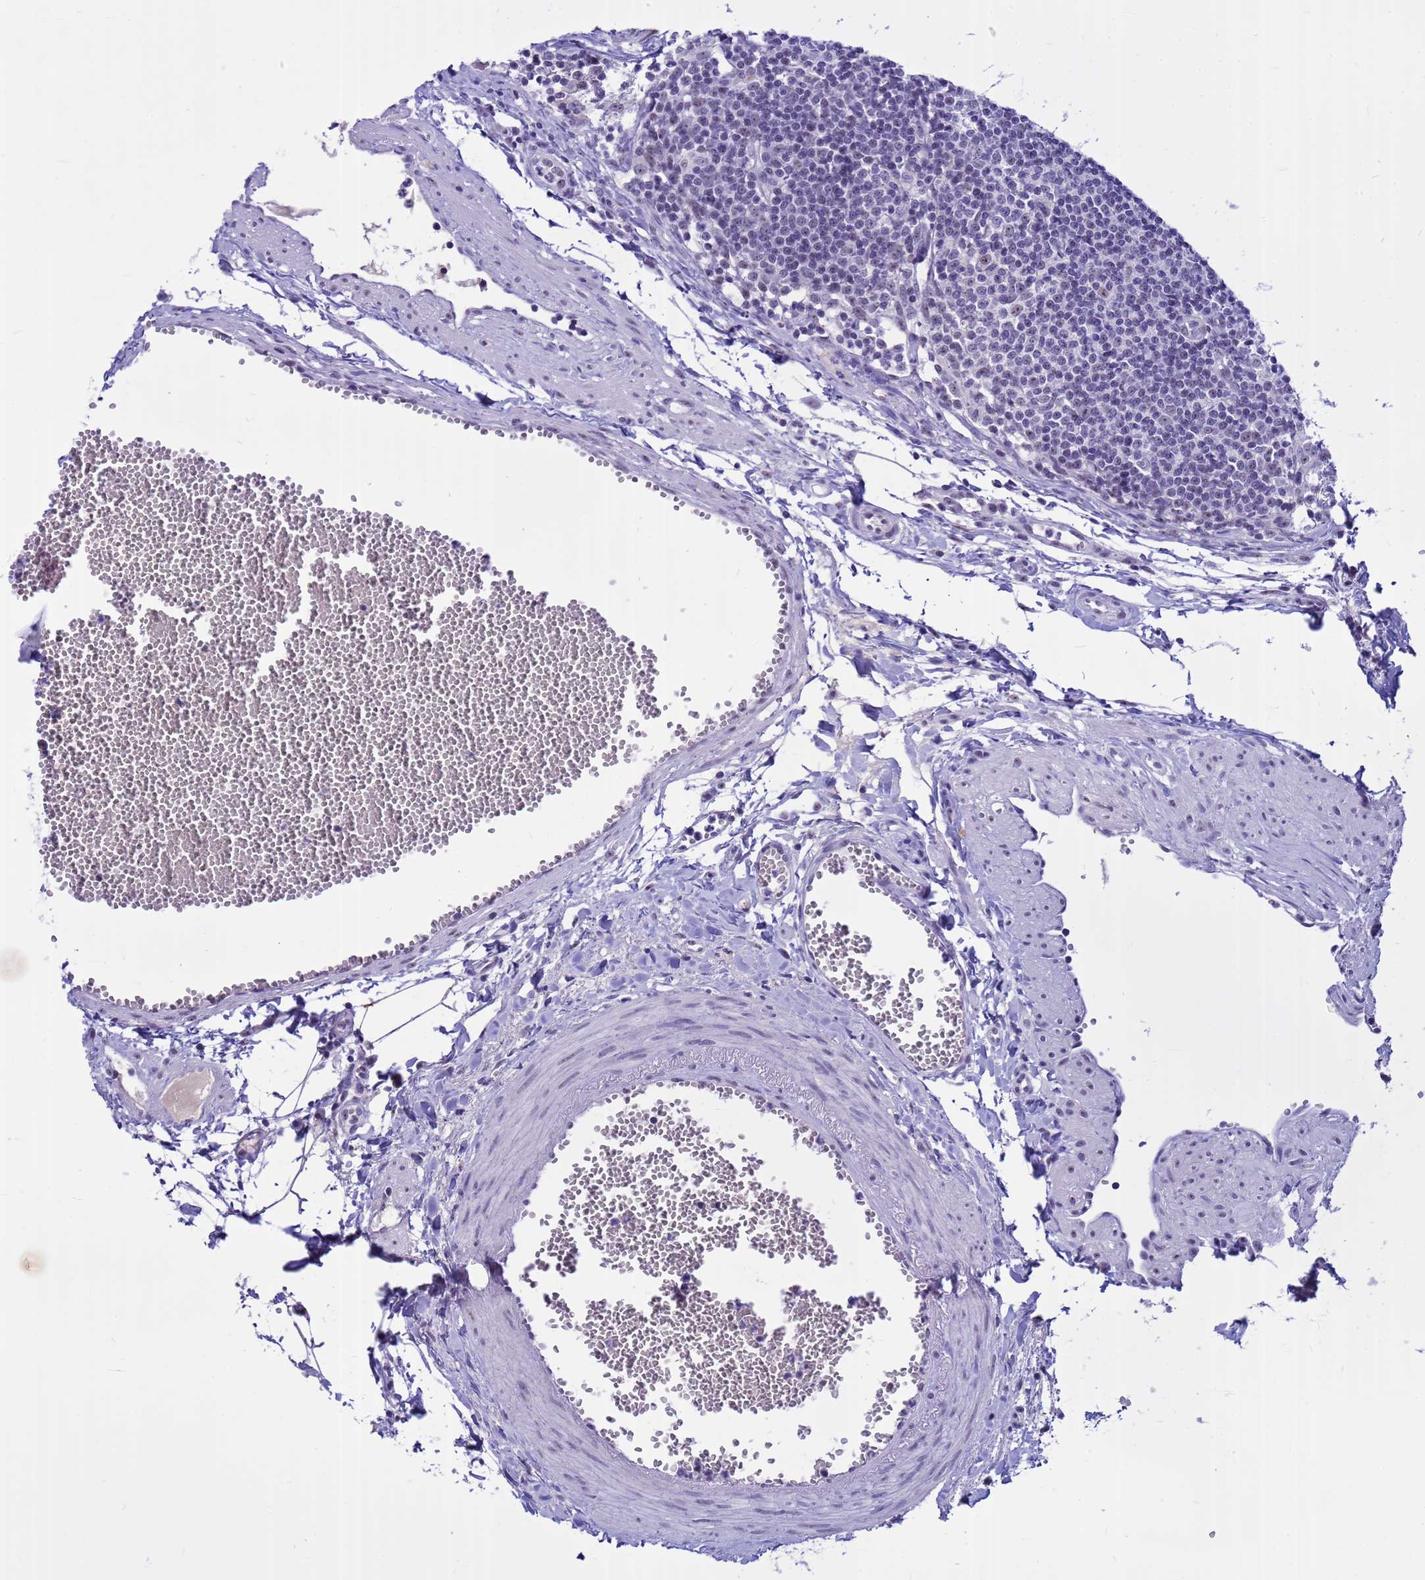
{"staining": {"intensity": "moderate", "quantity": "<25%", "location": "nuclear"}, "tissue": "lymph node", "cell_type": "Germinal center cells", "image_type": "normal", "snomed": [{"axis": "morphology", "description": "Normal tissue, NOS"}, {"axis": "topography", "description": "Lymph node"}], "caption": "A high-resolution micrograph shows IHC staining of benign lymph node, which exhibits moderate nuclear staining in approximately <25% of germinal center cells.", "gene": "DMRTC2", "patient": {"sex": "female", "age": 27}}